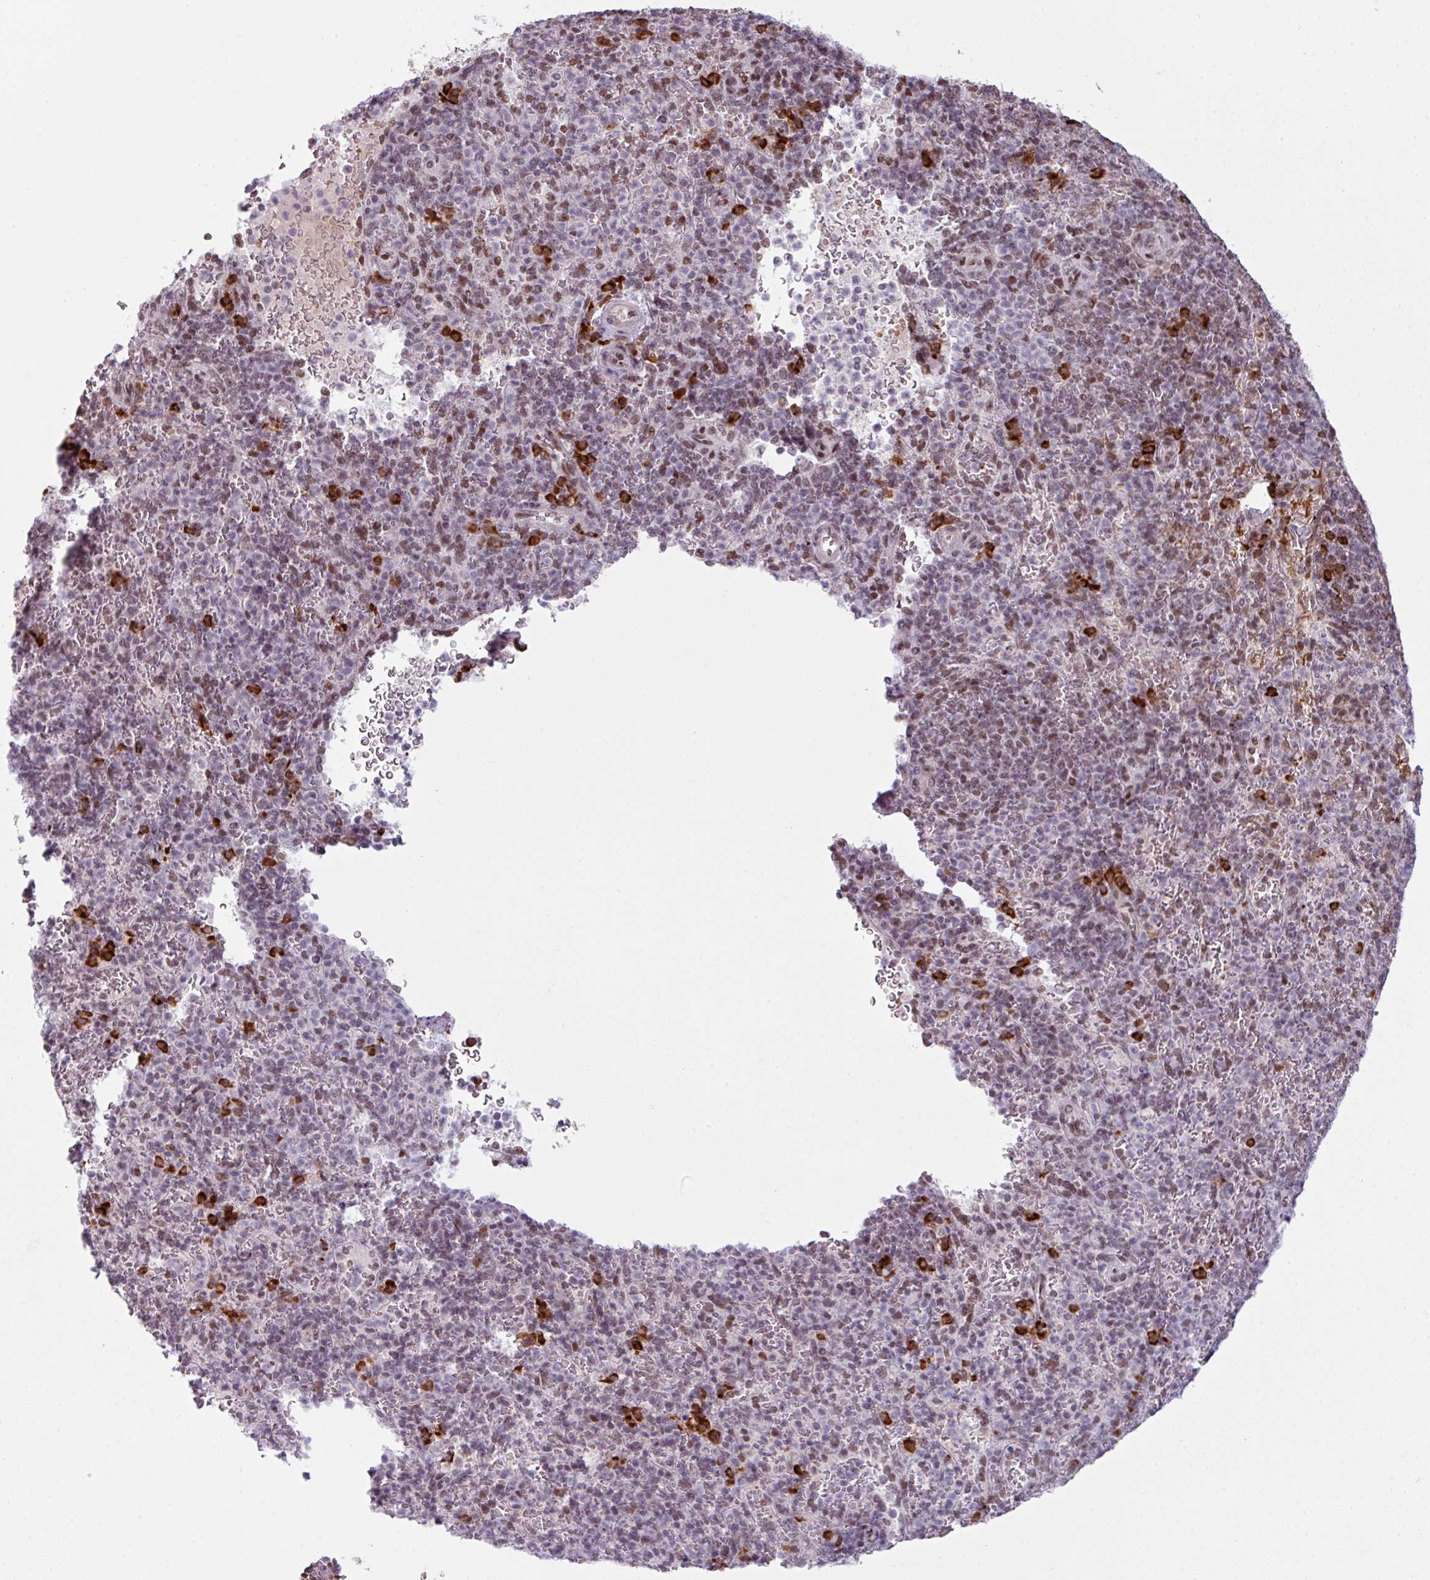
{"staining": {"intensity": "moderate", "quantity": "25%-75%", "location": "nuclear"}, "tissue": "spleen", "cell_type": "Cells in red pulp", "image_type": "normal", "snomed": [{"axis": "morphology", "description": "Normal tissue, NOS"}, {"axis": "topography", "description": "Spleen"}], "caption": "Spleen stained with DAB (3,3'-diaminobenzidine) immunohistochemistry (IHC) reveals medium levels of moderate nuclear positivity in about 25%-75% of cells in red pulp. (DAB (3,3'-diaminobenzidine) = brown stain, brightfield microscopy at high magnification).", "gene": "PRDM5", "patient": {"sex": "female", "age": 74}}